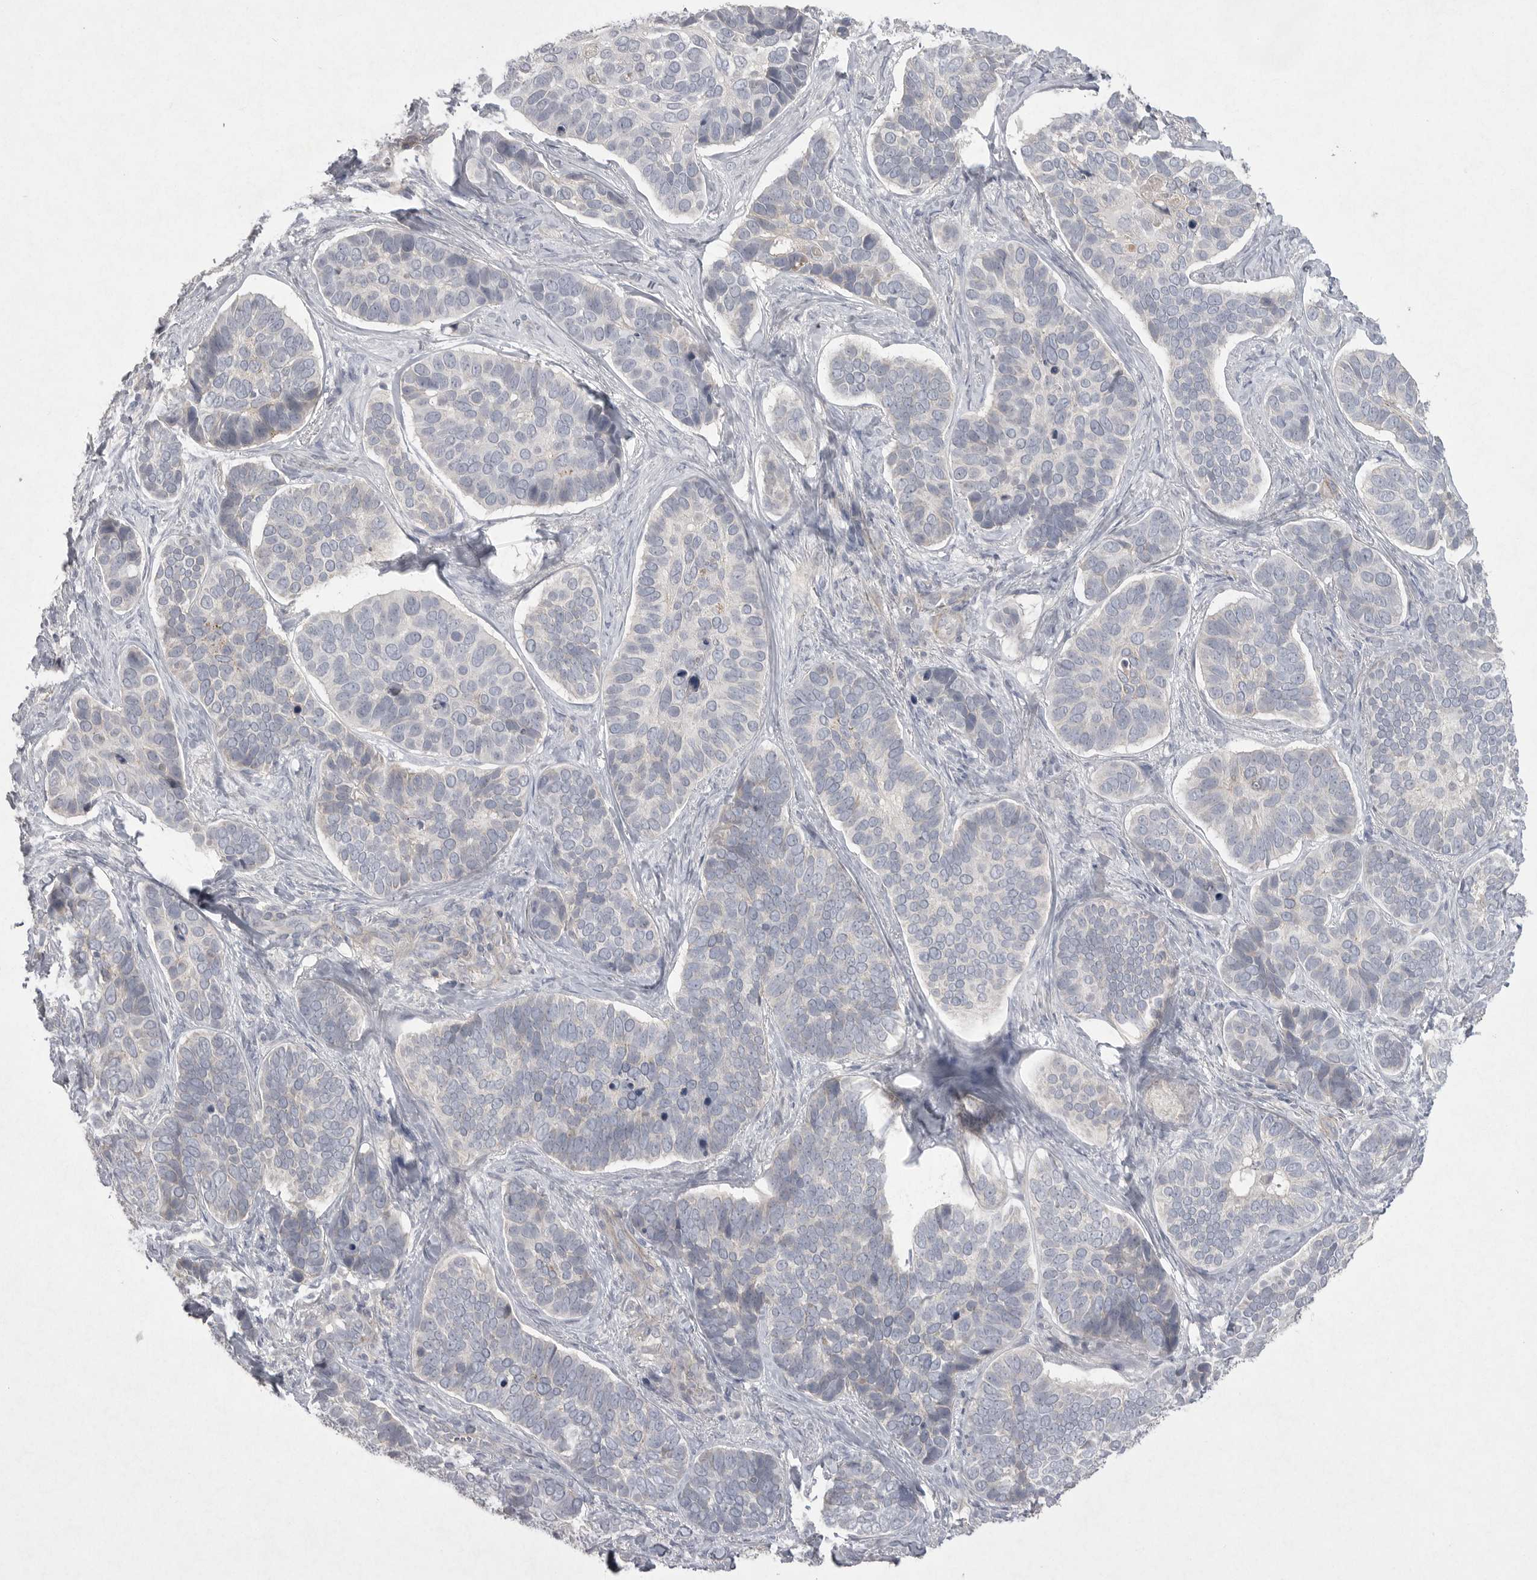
{"staining": {"intensity": "negative", "quantity": "none", "location": "none"}, "tissue": "skin cancer", "cell_type": "Tumor cells", "image_type": "cancer", "snomed": [{"axis": "morphology", "description": "Basal cell carcinoma"}, {"axis": "topography", "description": "Skin"}], "caption": "Tumor cells are negative for brown protein staining in skin cancer (basal cell carcinoma).", "gene": "VANGL2", "patient": {"sex": "male", "age": 62}}